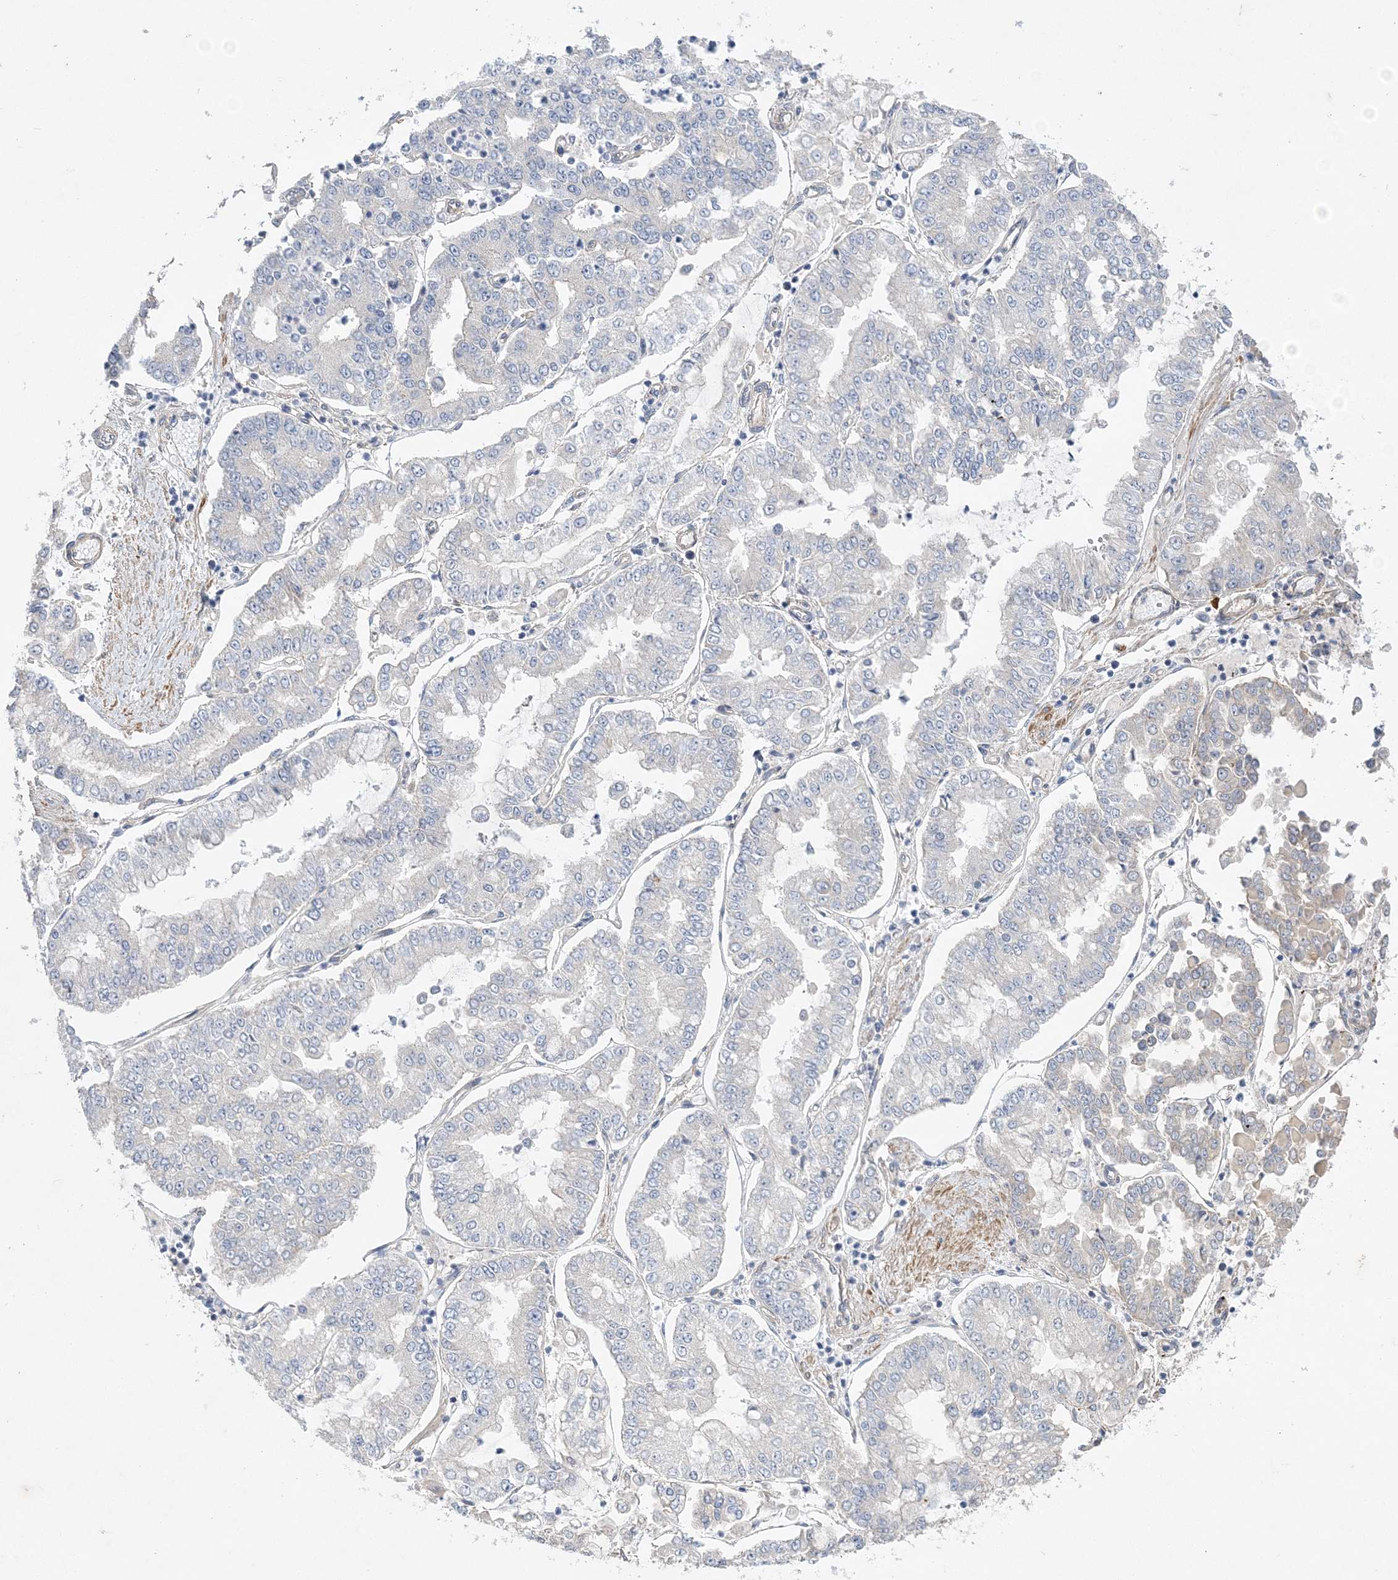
{"staining": {"intensity": "negative", "quantity": "none", "location": "none"}, "tissue": "stomach cancer", "cell_type": "Tumor cells", "image_type": "cancer", "snomed": [{"axis": "morphology", "description": "Adenocarcinoma, NOS"}, {"axis": "topography", "description": "Stomach"}], "caption": "The photomicrograph reveals no significant staining in tumor cells of stomach cancer (adenocarcinoma). (Stains: DAB (3,3'-diaminobenzidine) immunohistochemistry (IHC) with hematoxylin counter stain, Microscopy: brightfield microscopy at high magnification).", "gene": "MAP4K5", "patient": {"sex": "male", "age": 76}}